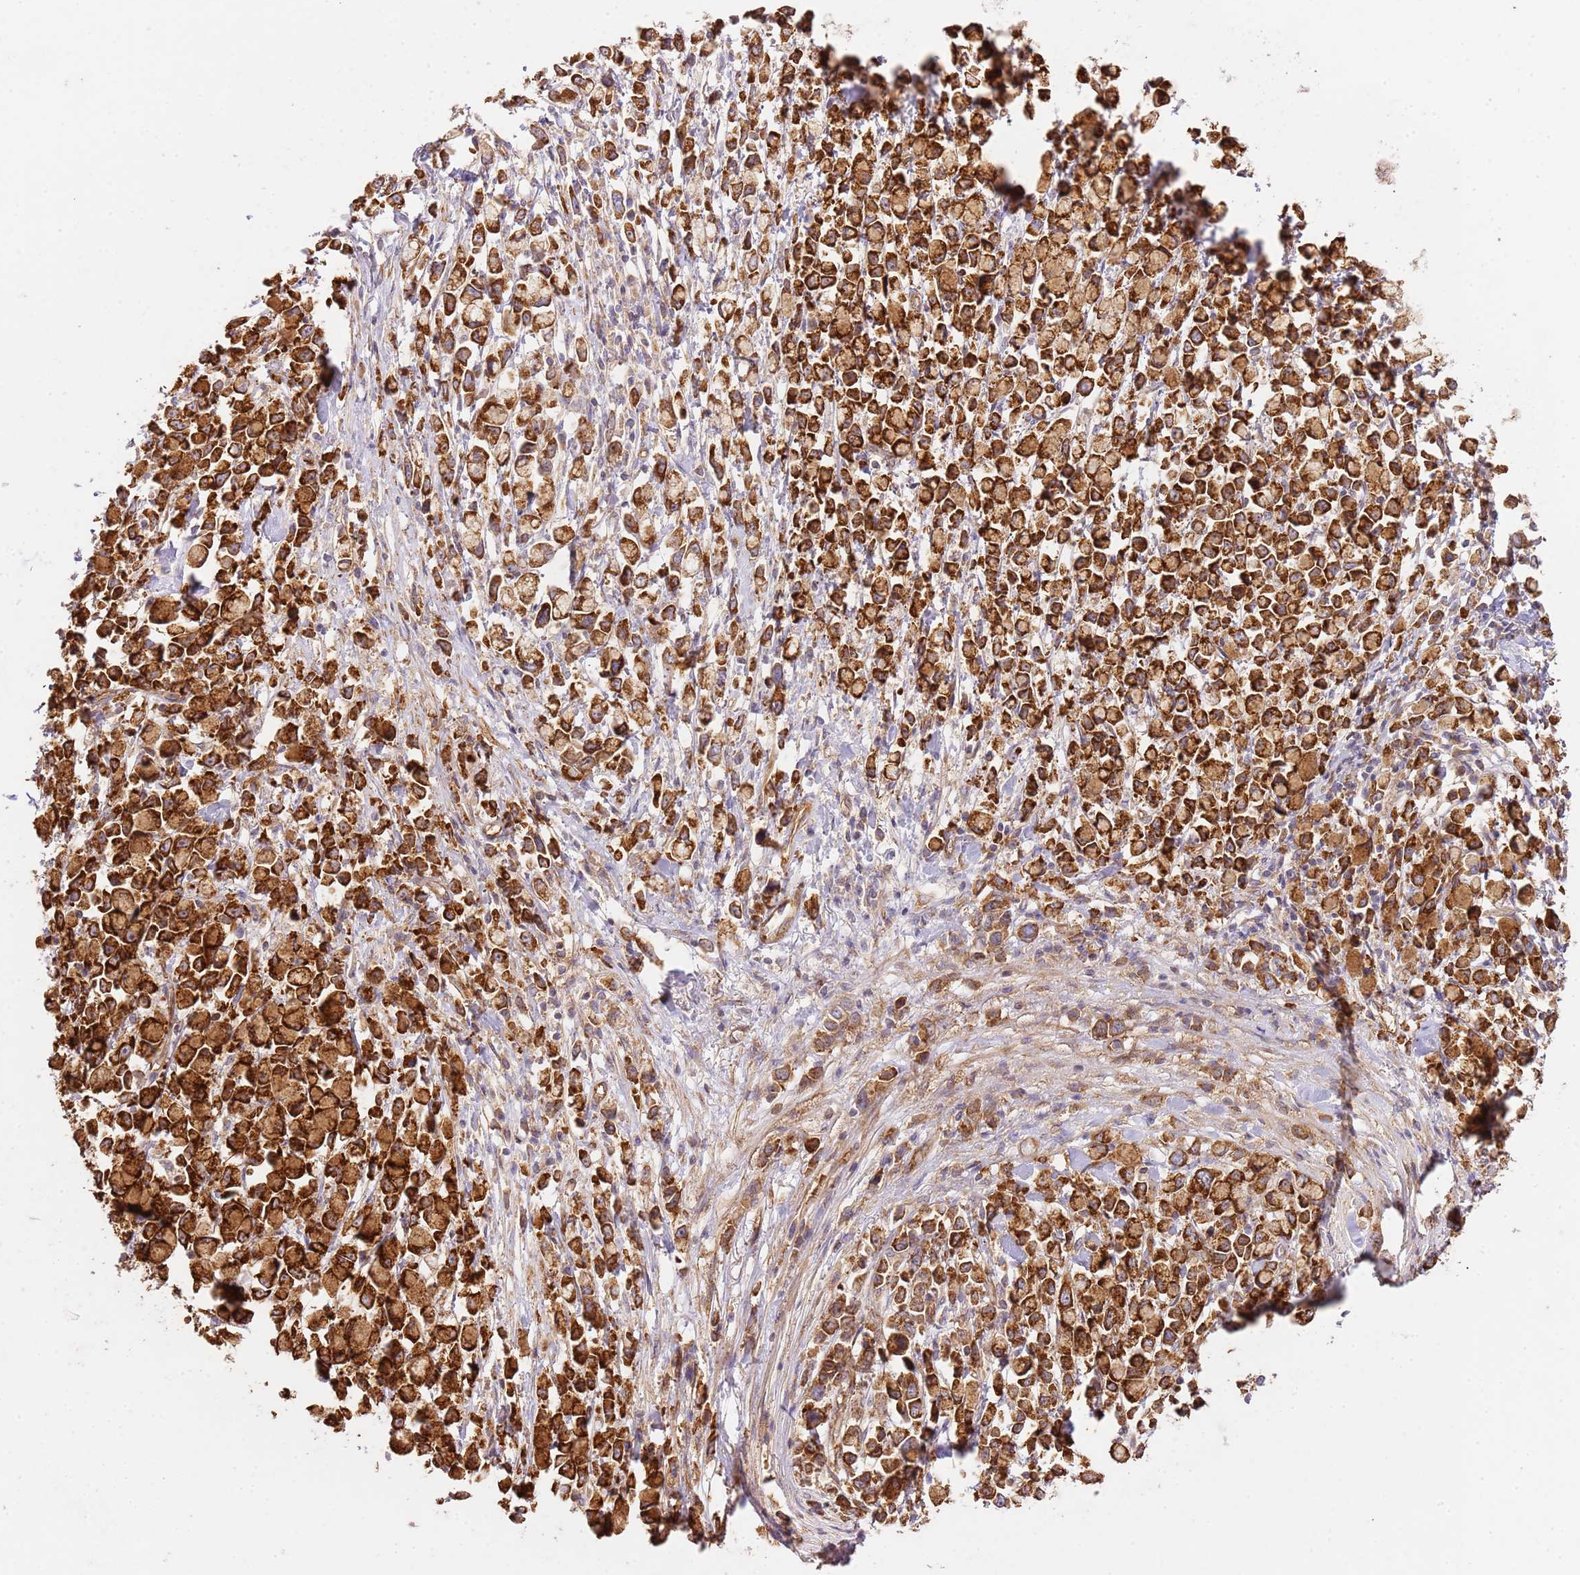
{"staining": {"intensity": "strong", "quantity": ">75%", "location": "cytoplasmic/membranous"}, "tissue": "stomach cancer", "cell_type": "Tumor cells", "image_type": "cancer", "snomed": [{"axis": "morphology", "description": "Adenocarcinoma, NOS"}, {"axis": "topography", "description": "Stomach"}], "caption": "Immunohistochemistry (IHC) image of stomach adenocarcinoma stained for a protein (brown), which exhibits high levels of strong cytoplasmic/membranous staining in about >75% of tumor cells.", "gene": "ZBTB39", "patient": {"sex": "female", "age": 81}}